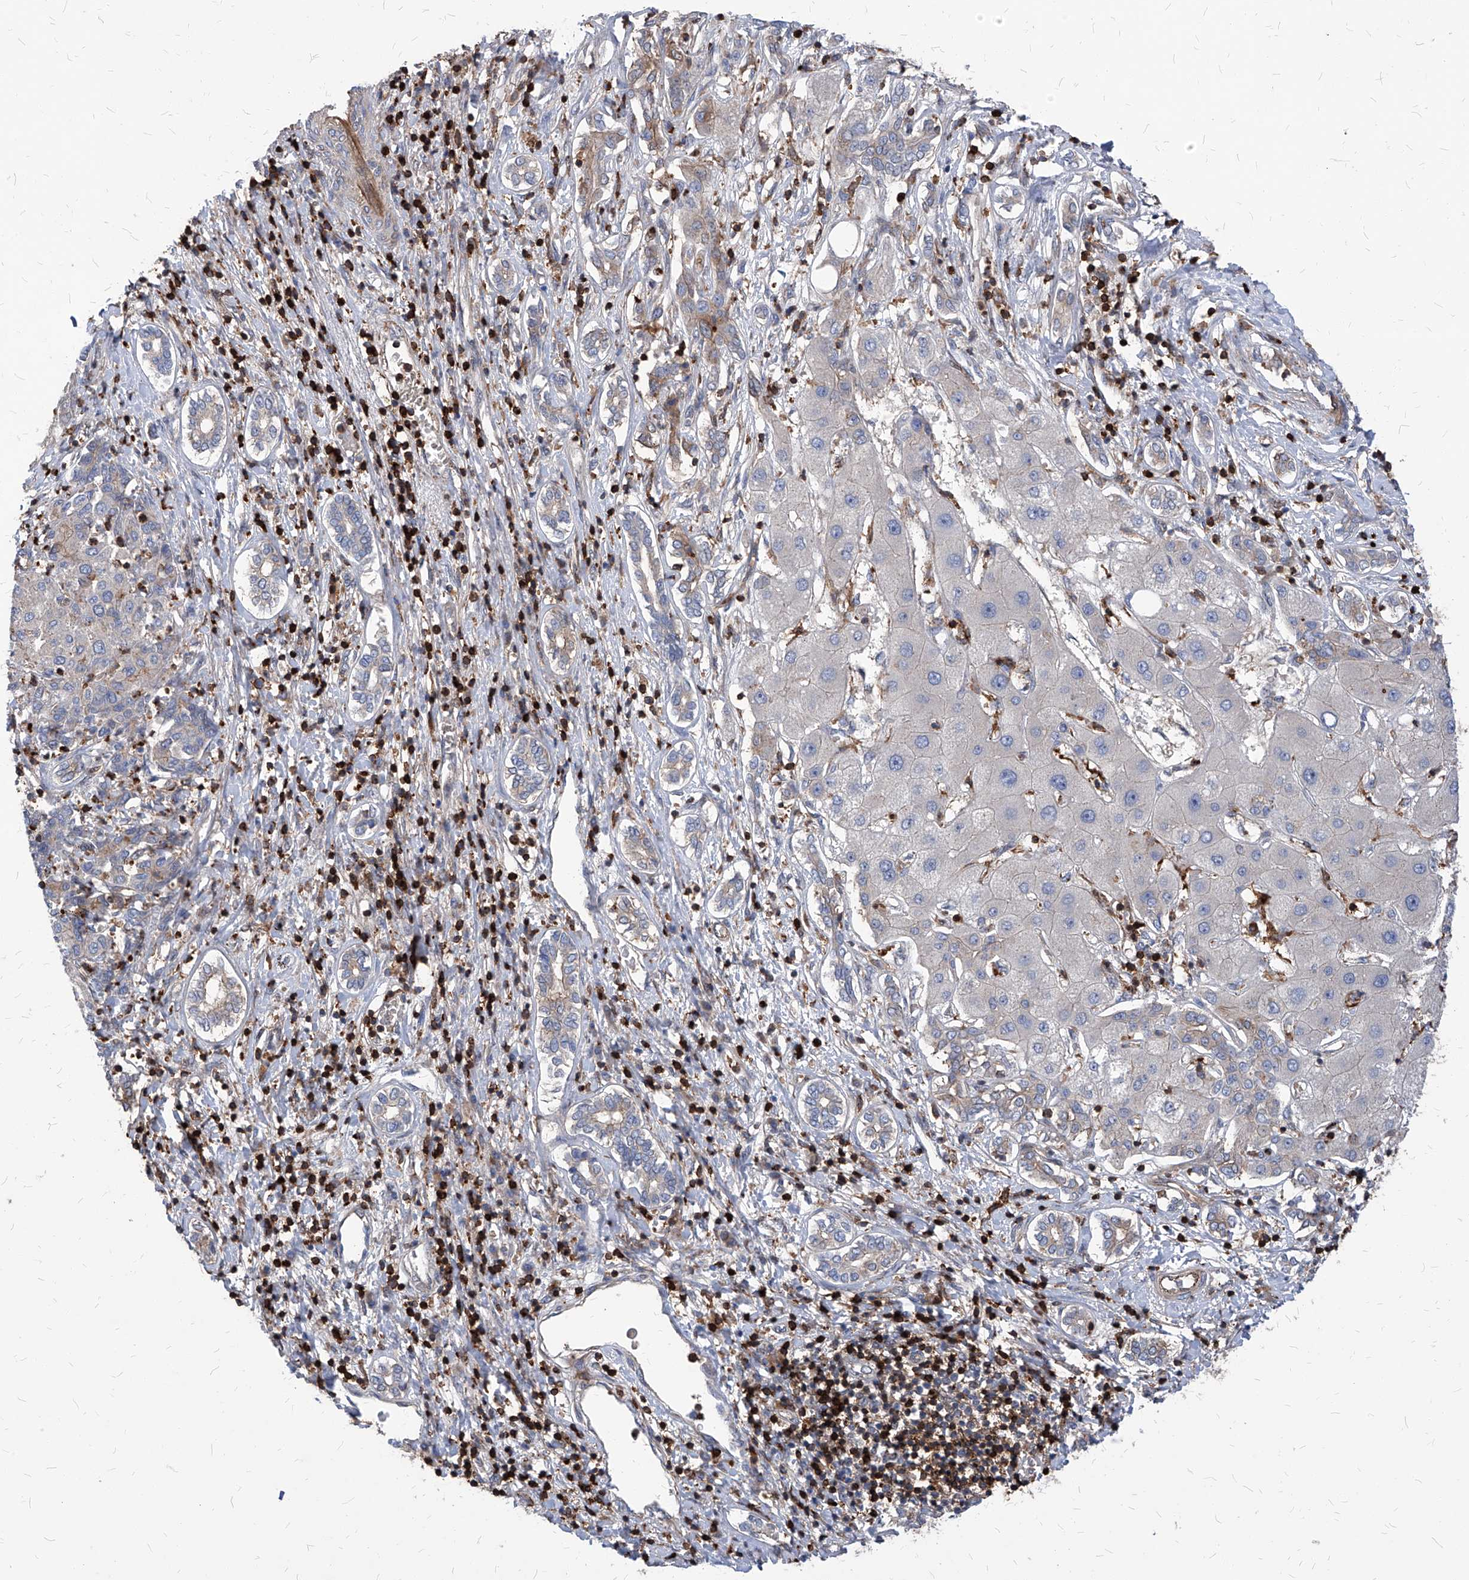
{"staining": {"intensity": "negative", "quantity": "none", "location": "none"}, "tissue": "liver cancer", "cell_type": "Tumor cells", "image_type": "cancer", "snomed": [{"axis": "morphology", "description": "Carcinoma, Hepatocellular, NOS"}, {"axis": "topography", "description": "Liver"}], "caption": "A micrograph of human liver cancer is negative for staining in tumor cells.", "gene": "ABRACL", "patient": {"sex": "male", "age": 65}}